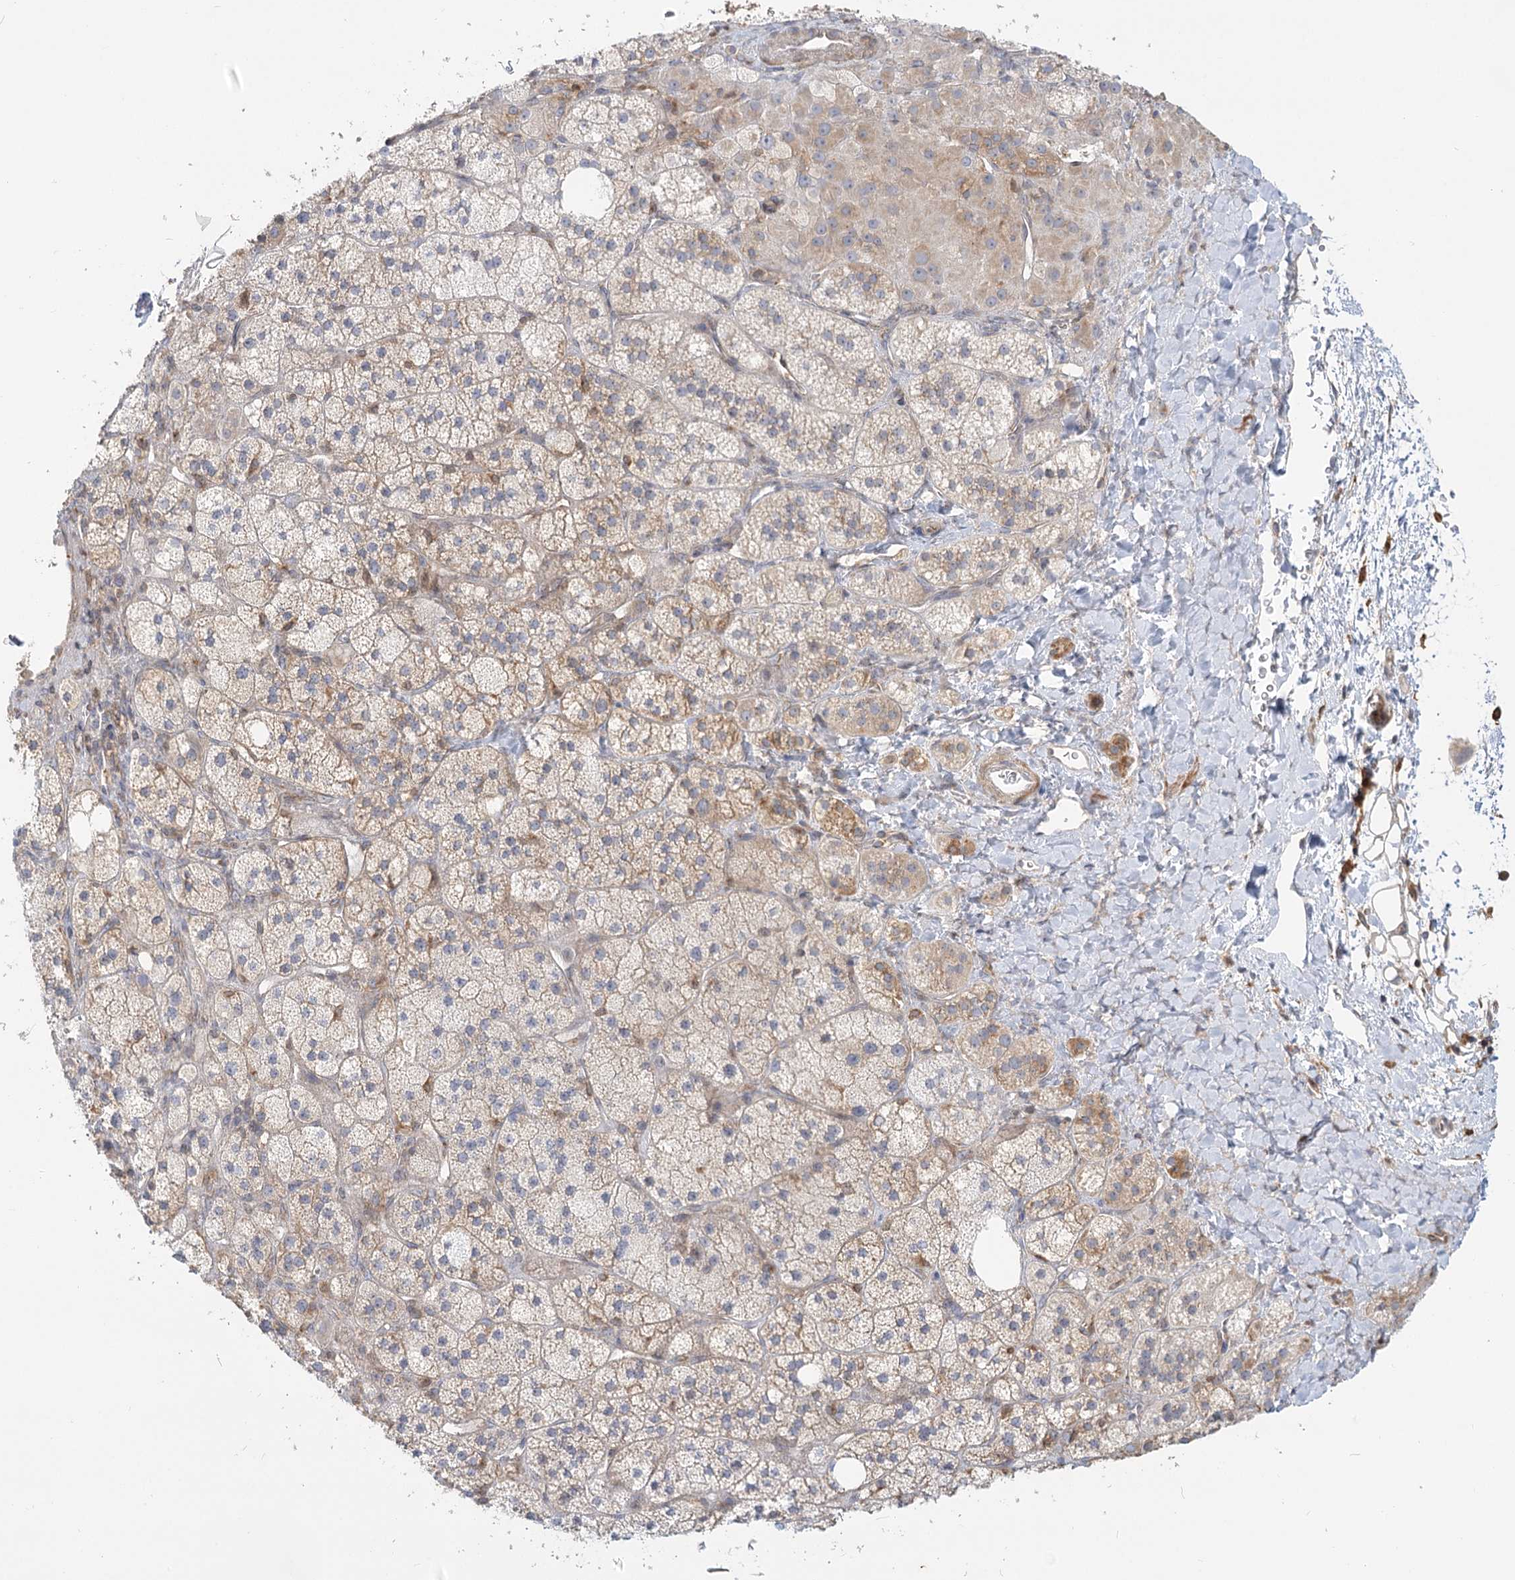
{"staining": {"intensity": "weak", "quantity": "25%-75%", "location": "cytoplasmic/membranous"}, "tissue": "adrenal gland", "cell_type": "Glandular cells", "image_type": "normal", "snomed": [{"axis": "morphology", "description": "Normal tissue, NOS"}, {"axis": "topography", "description": "Adrenal gland"}], "caption": "A low amount of weak cytoplasmic/membranous positivity is appreciated in approximately 25%-75% of glandular cells in normal adrenal gland.", "gene": "MTMR3", "patient": {"sex": "male", "age": 61}}